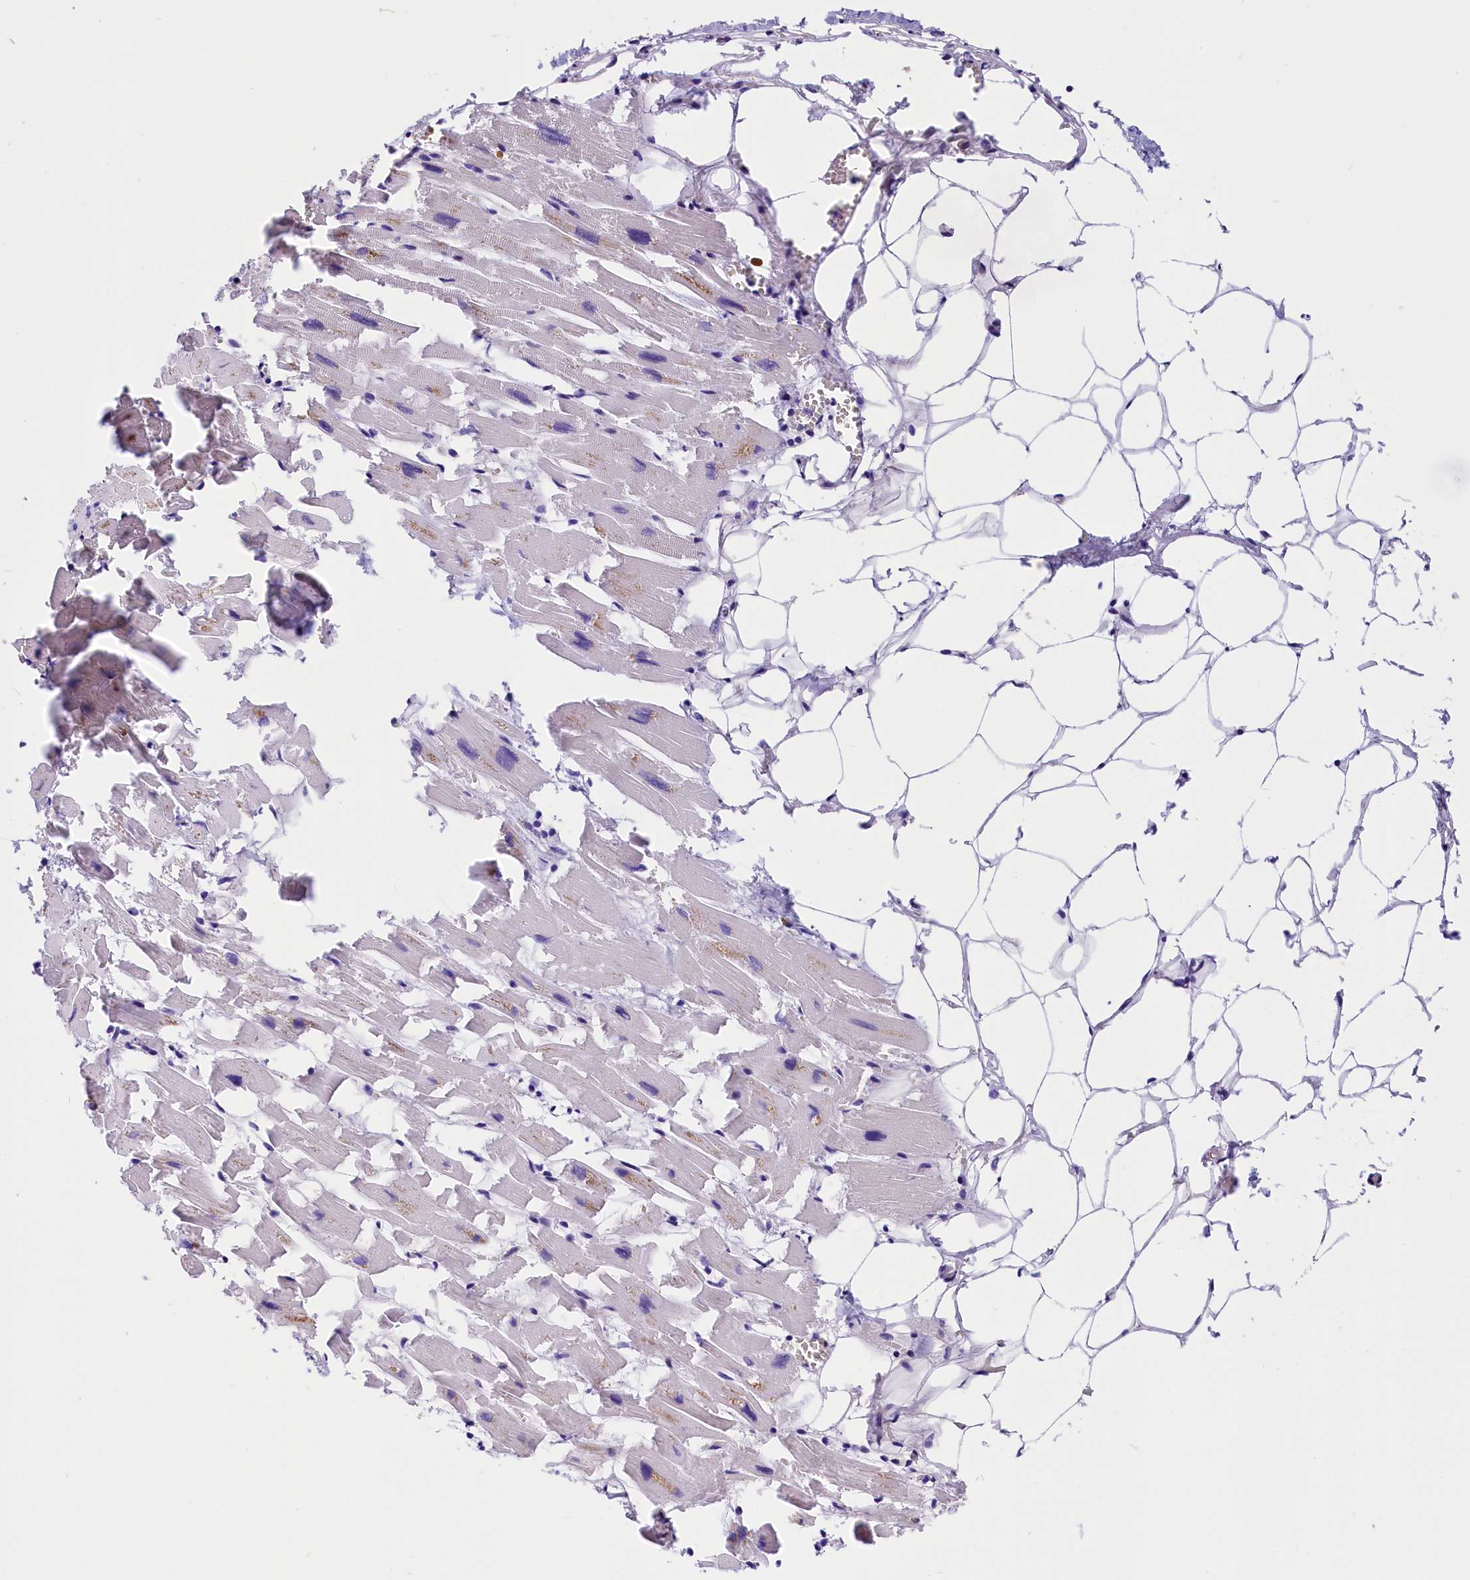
{"staining": {"intensity": "negative", "quantity": "none", "location": "none"}, "tissue": "heart muscle", "cell_type": "Cardiomyocytes", "image_type": "normal", "snomed": [{"axis": "morphology", "description": "Normal tissue, NOS"}, {"axis": "topography", "description": "Heart"}], "caption": "IHC histopathology image of normal human heart muscle stained for a protein (brown), which demonstrates no expression in cardiomyocytes. (DAB (3,3'-diaminobenzidine) IHC visualized using brightfield microscopy, high magnification).", "gene": "ABAT", "patient": {"sex": "female", "age": 64}}